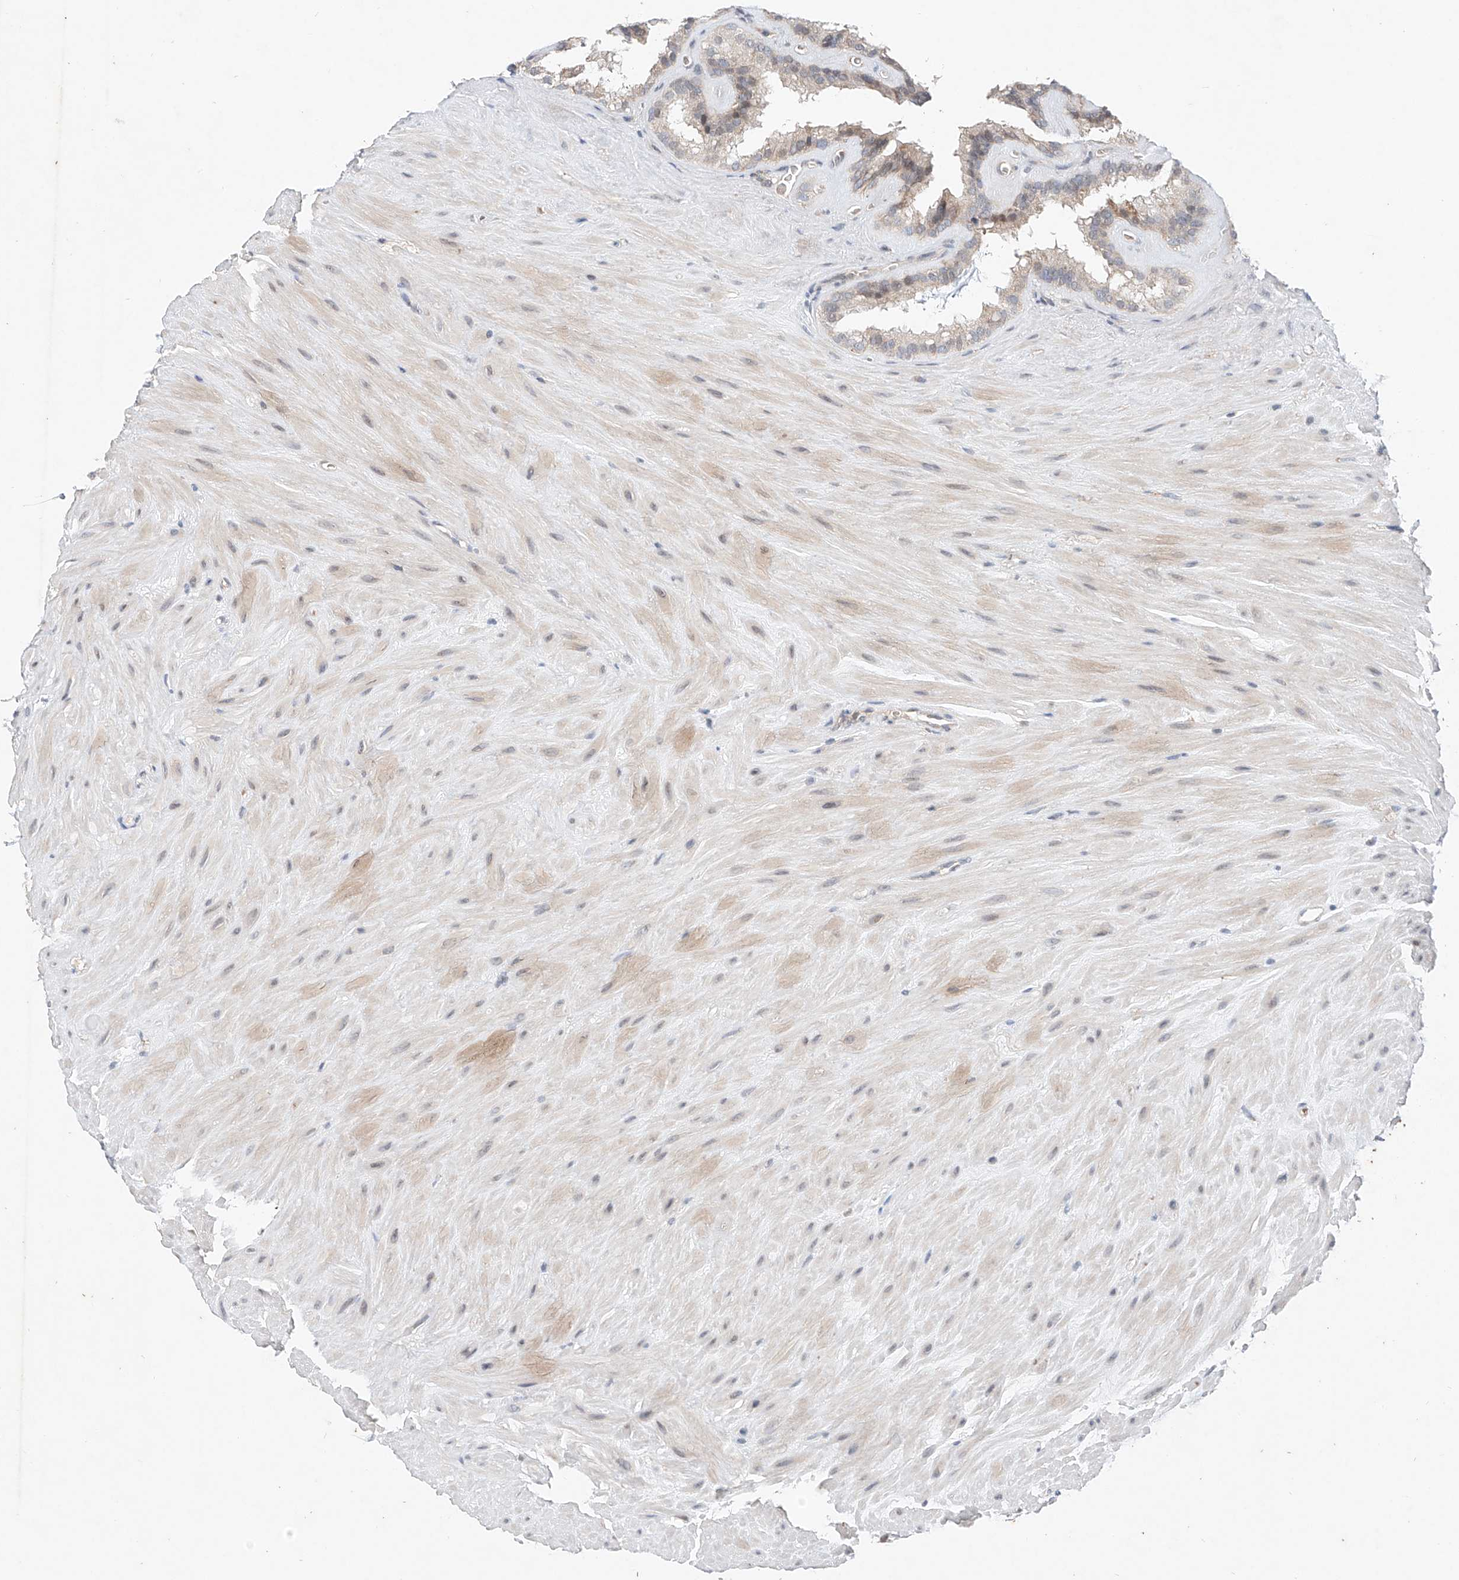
{"staining": {"intensity": "moderate", "quantity": ">75%", "location": "cytoplasmic/membranous"}, "tissue": "seminal vesicle", "cell_type": "Glandular cells", "image_type": "normal", "snomed": [{"axis": "morphology", "description": "Normal tissue, NOS"}, {"axis": "topography", "description": "Prostate"}, {"axis": "topography", "description": "Seminal veicle"}], "caption": "The image shows immunohistochemical staining of normal seminal vesicle. There is moderate cytoplasmic/membranous staining is present in about >75% of glandular cells.", "gene": "FASTK", "patient": {"sex": "male", "age": 59}}